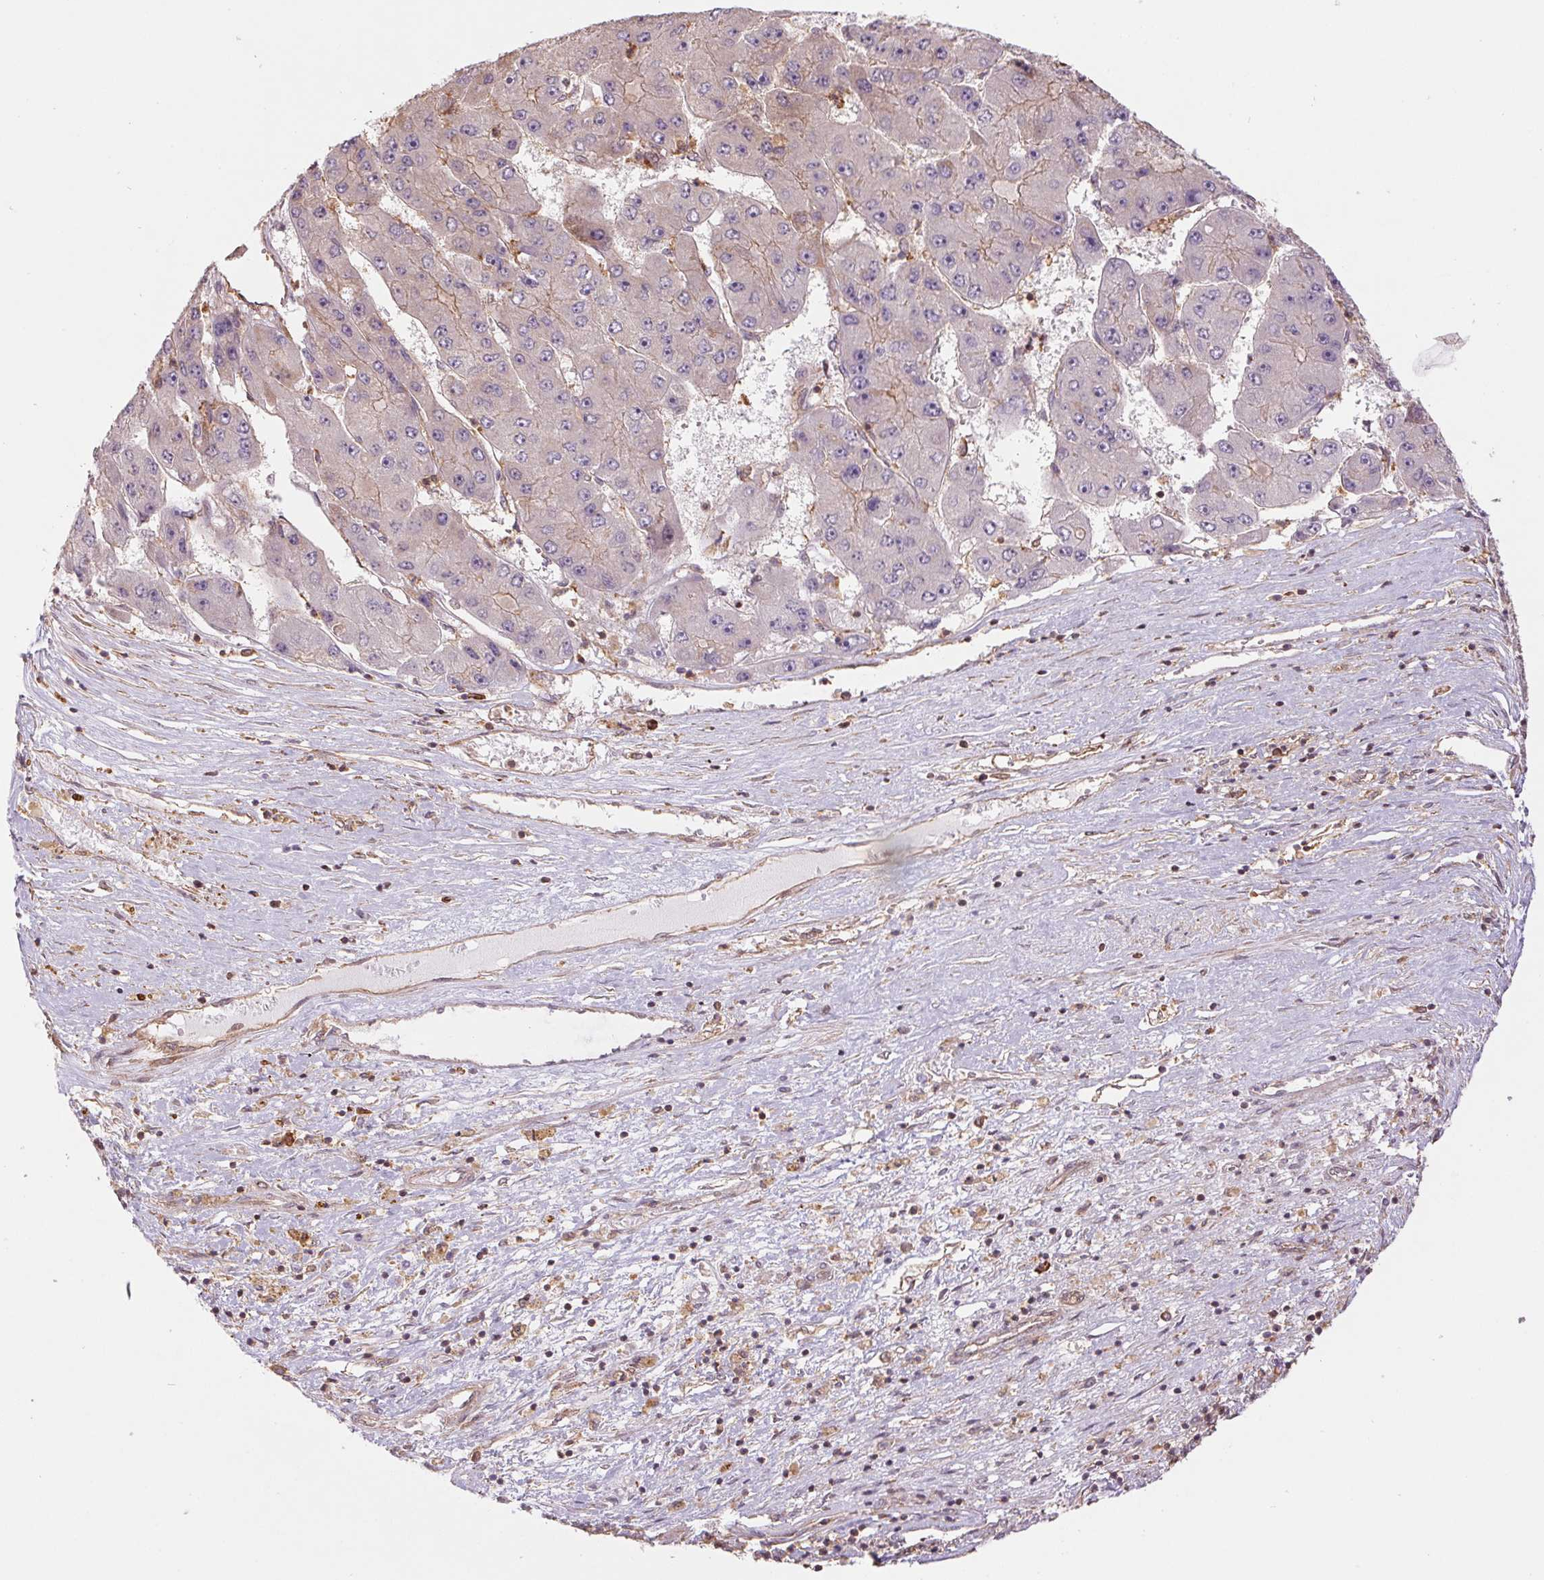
{"staining": {"intensity": "weak", "quantity": "<25%", "location": "cytoplasmic/membranous"}, "tissue": "liver cancer", "cell_type": "Tumor cells", "image_type": "cancer", "snomed": [{"axis": "morphology", "description": "Carcinoma, Hepatocellular, NOS"}, {"axis": "topography", "description": "Liver"}], "caption": "Immunohistochemistry (IHC) histopathology image of neoplastic tissue: liver cancer stained with DAB (3,3'-diaminobenzidine) demonstrates no significant protein staining in tumor cells.", "gene": "TUBA3D", "patient": {"sex": "female", "age": 61}}